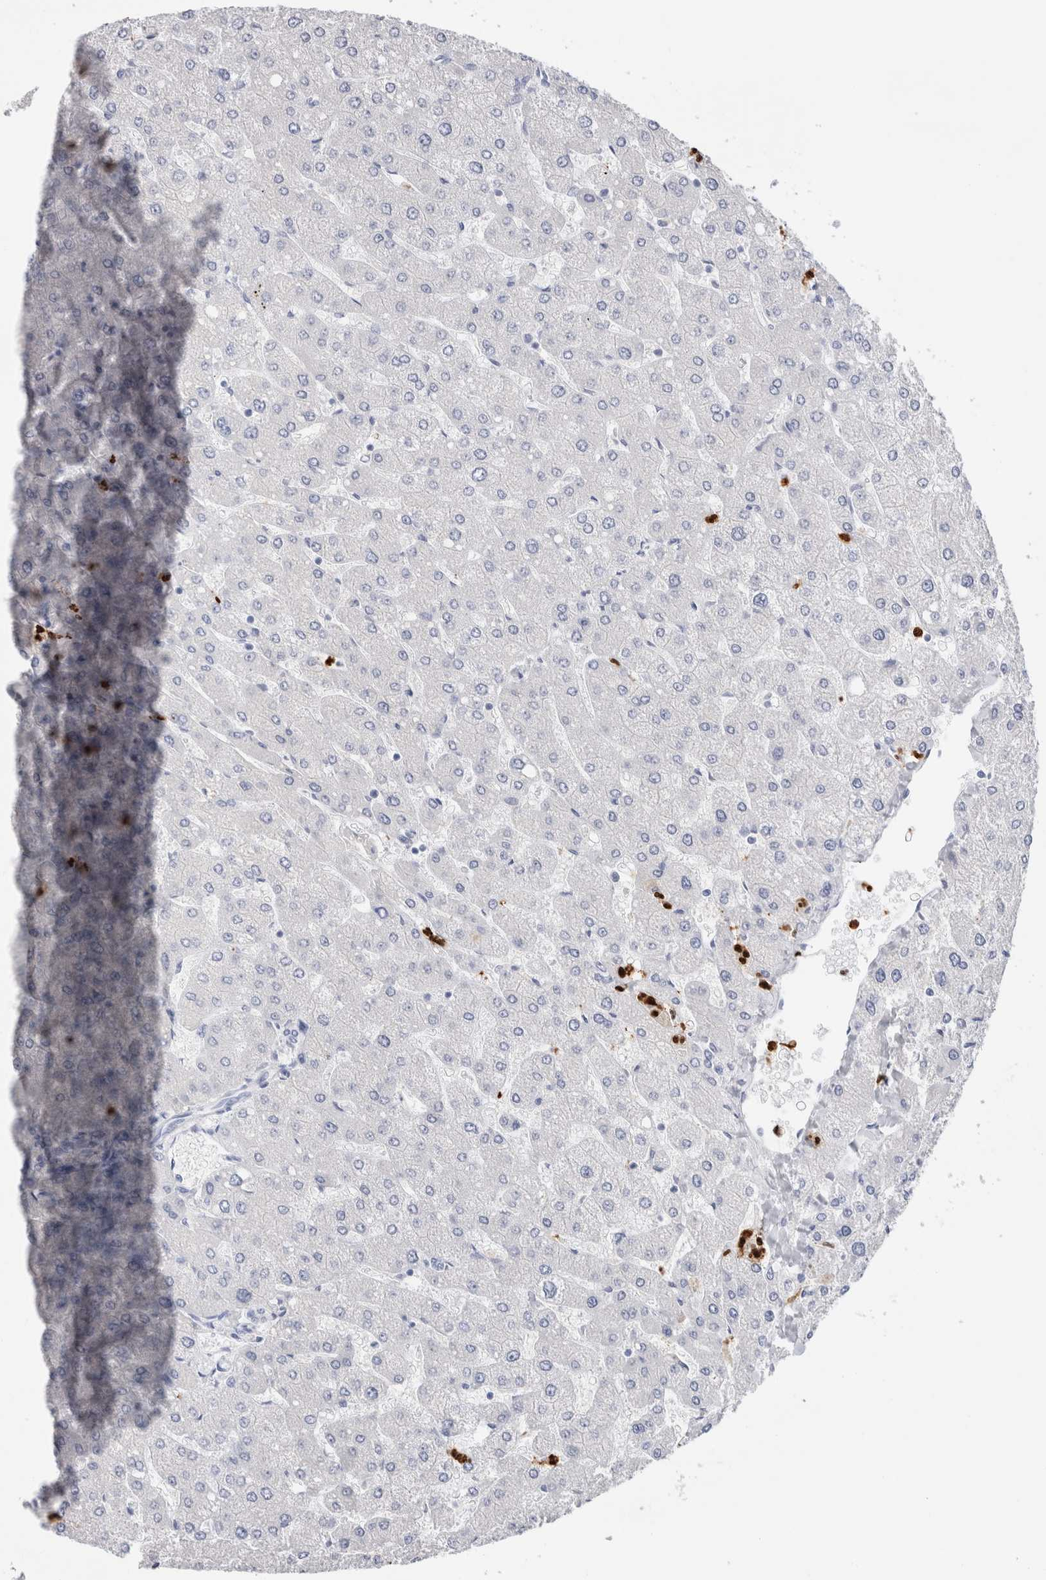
{"staining": {"intensity": "negative", "quantity": "none", "location": "none"}, "tissue": "liver", "cell_type": "Cholangiocytes", "image_type": "normal", "snomed": [{"axis": "morphology", "description": "Normal tissue, NOS"}, {"axis": "topography", "description": "Liver"}], "caption": "Immunohistochemistry histopathology image of benign liver stained for a protein (brown), which reveals no expression in cholangiocytes.", "gene": "SLC10A5", "patient": {"sex": "male", "age": 55}}